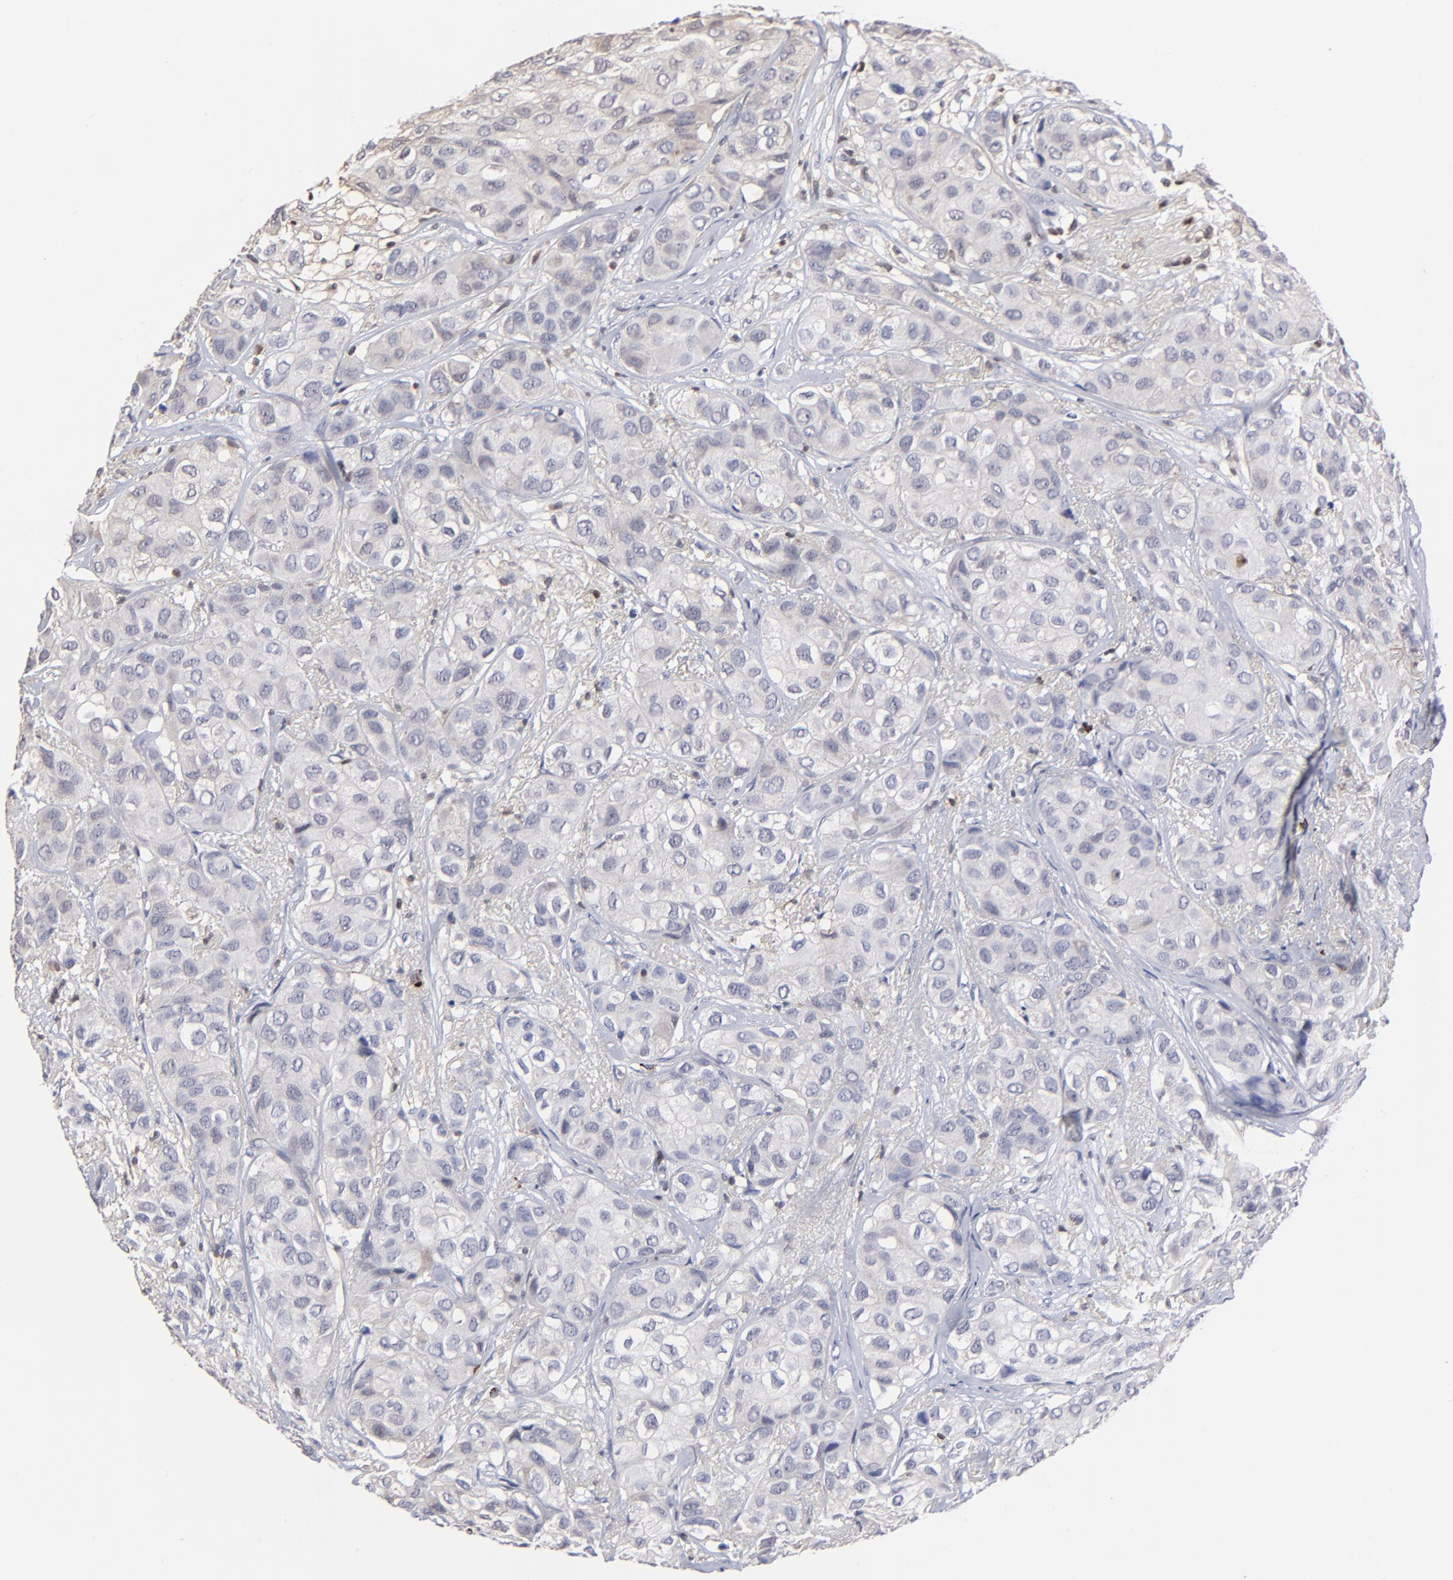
{"staining": {"intensity": "negative", "quantity": "none", "location": "none"}, "tissue": "breast cancer", "cell_type": "Tumor cells", "image_type": "cancer", "snomed": [{"axis": "morphology", "description": "Duct carcinoma"}, {"axis": "topography", "description": "Breast"}], "caption": "Image shows no protein positivity in tumor cells of invasive ductal carcinoma (breast) tissue.", "gene": "TBXT", "patient": {"sex": "female", "age": 68}}